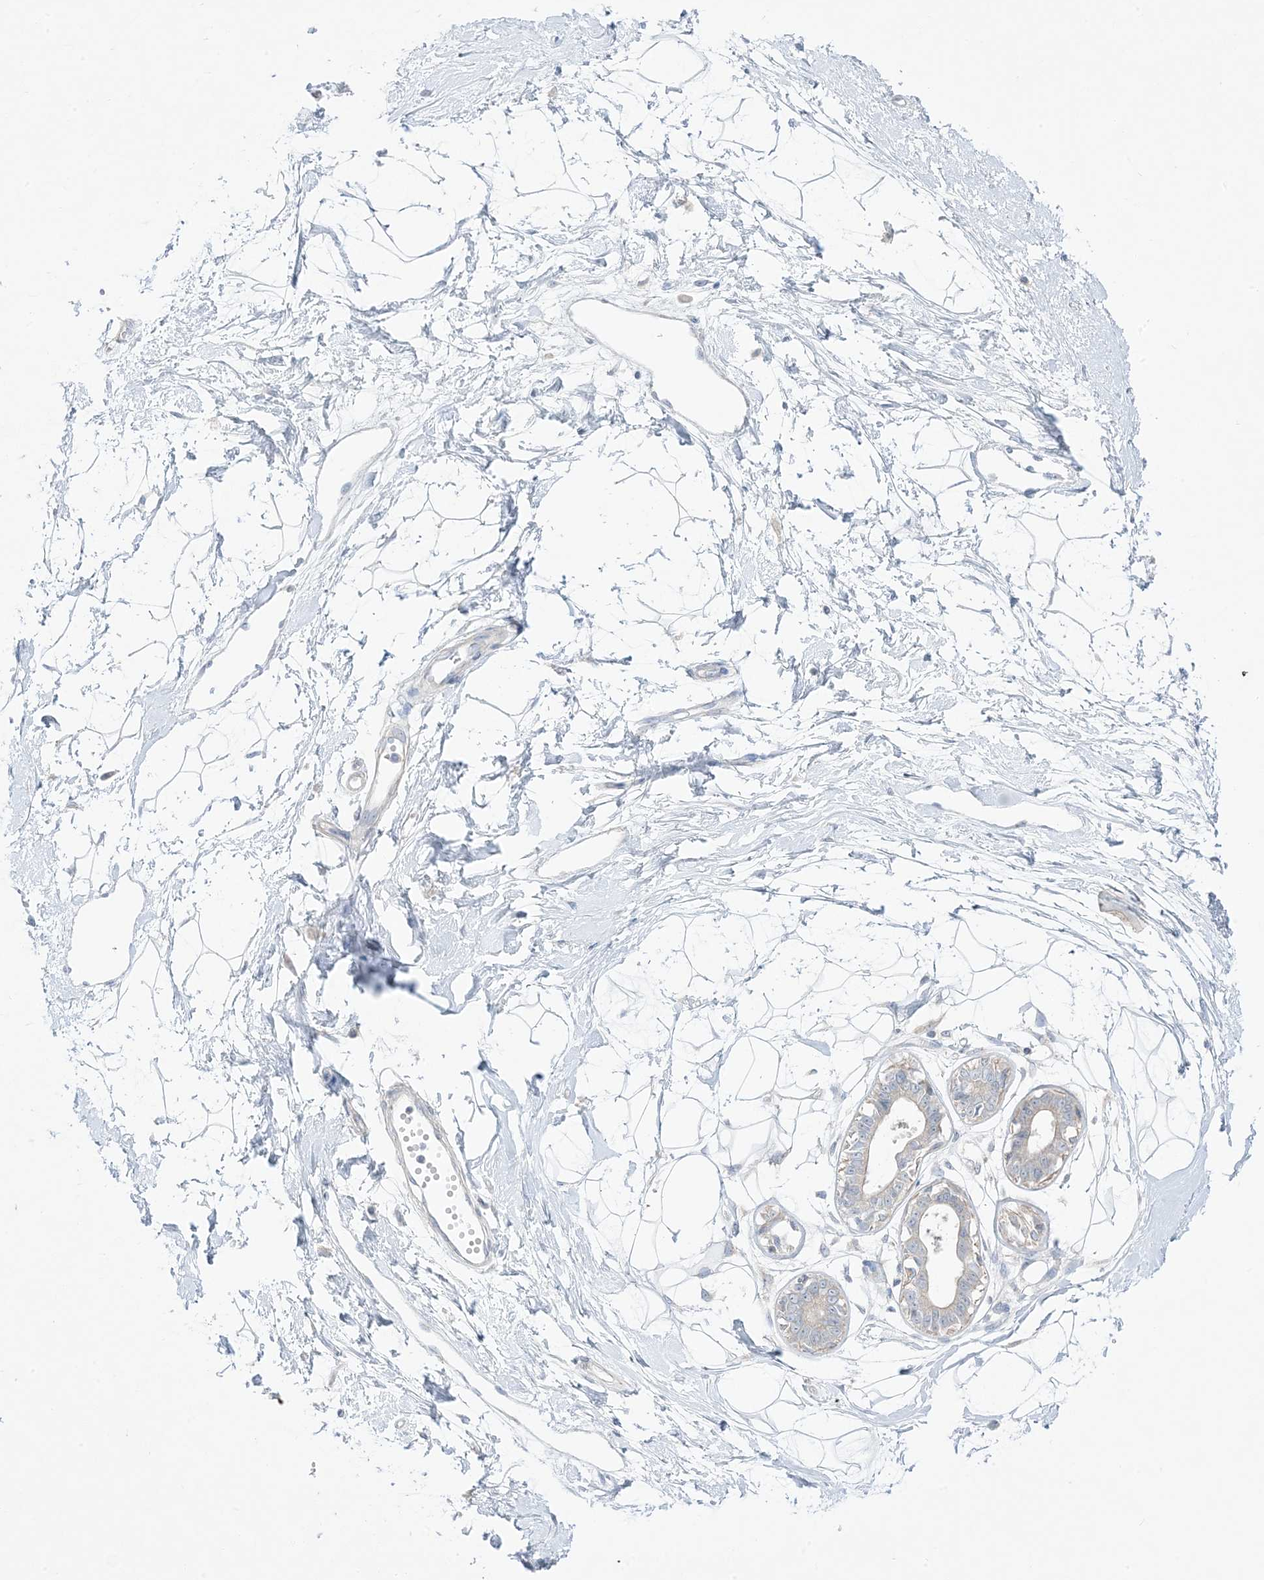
{"staining": {"intensity": "negative", "quantity": "none", "location": "none"}, "tissue": "breast", "cell_type": "Adipocytes", "image_type": "normal", "snomed": [{"axis": "morphology", "description": "Normal tissue, NOS"}, {"axis": "topography", "description": "Breast"}], "caption": "Immunohistochemistry of benign human breast shows no staining in adipocytes.", "gene": "FAM184A", "patient": {"sex": "female", "age": 45}}